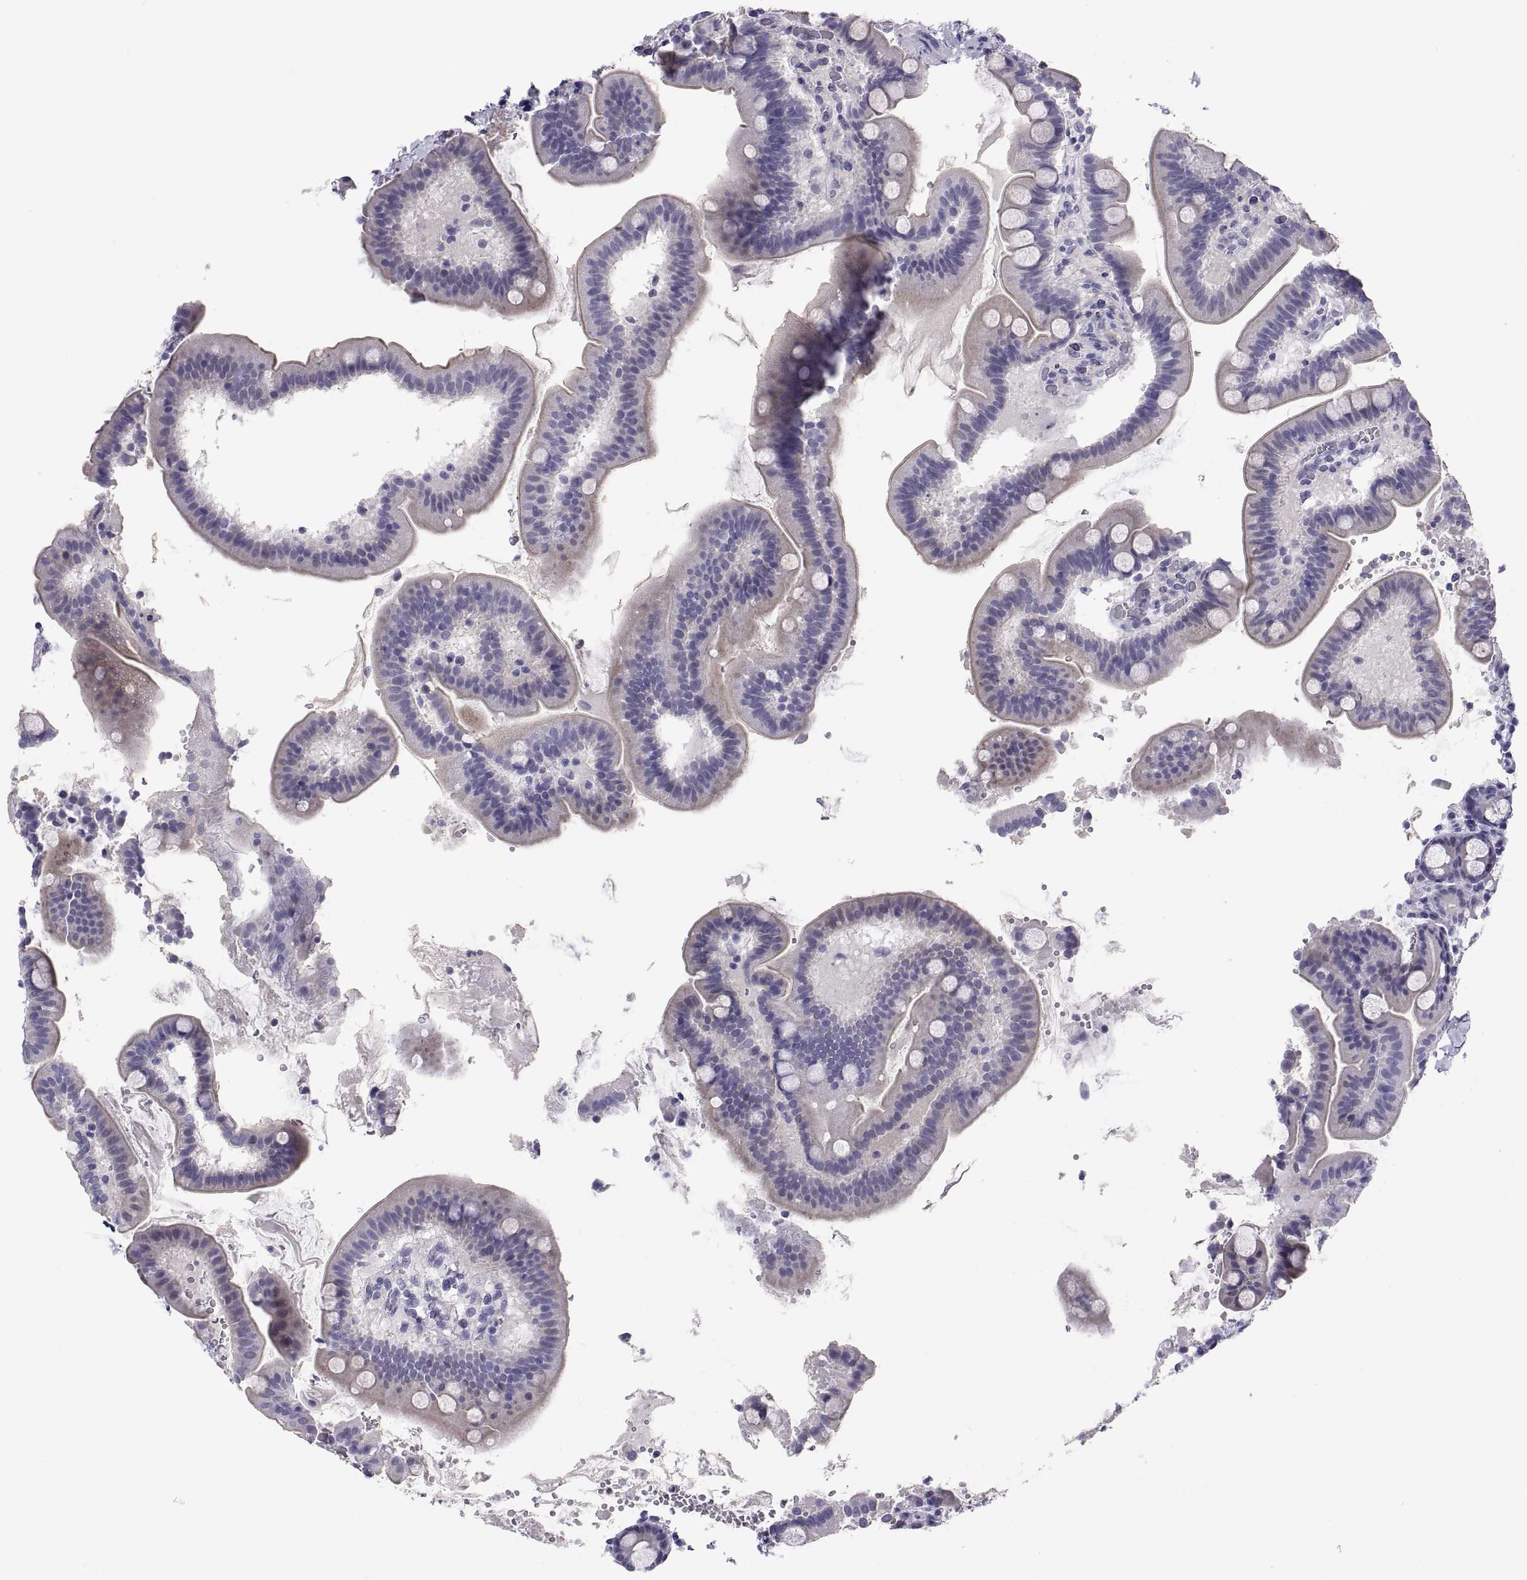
{"staining": {"intensity": "negative", "quantity": "none", "location": "none"}, "tissue": "duodenum", "cell_type": "Glandular cells", "image_type": "normal", "snomed": [{"axis": "morphology", "description": "Normal tissue, NOS"}, {"axis": "topography", "description": "Duodenum"}], "caption": "DAB immunohistochemical staining of normal human duodenum reveals no significant expression in glandular cells. (DAB IHC with hematoxylin counter stain).", "gene": "TEX13A", "patient": {"sex": "male", "age": 59}}